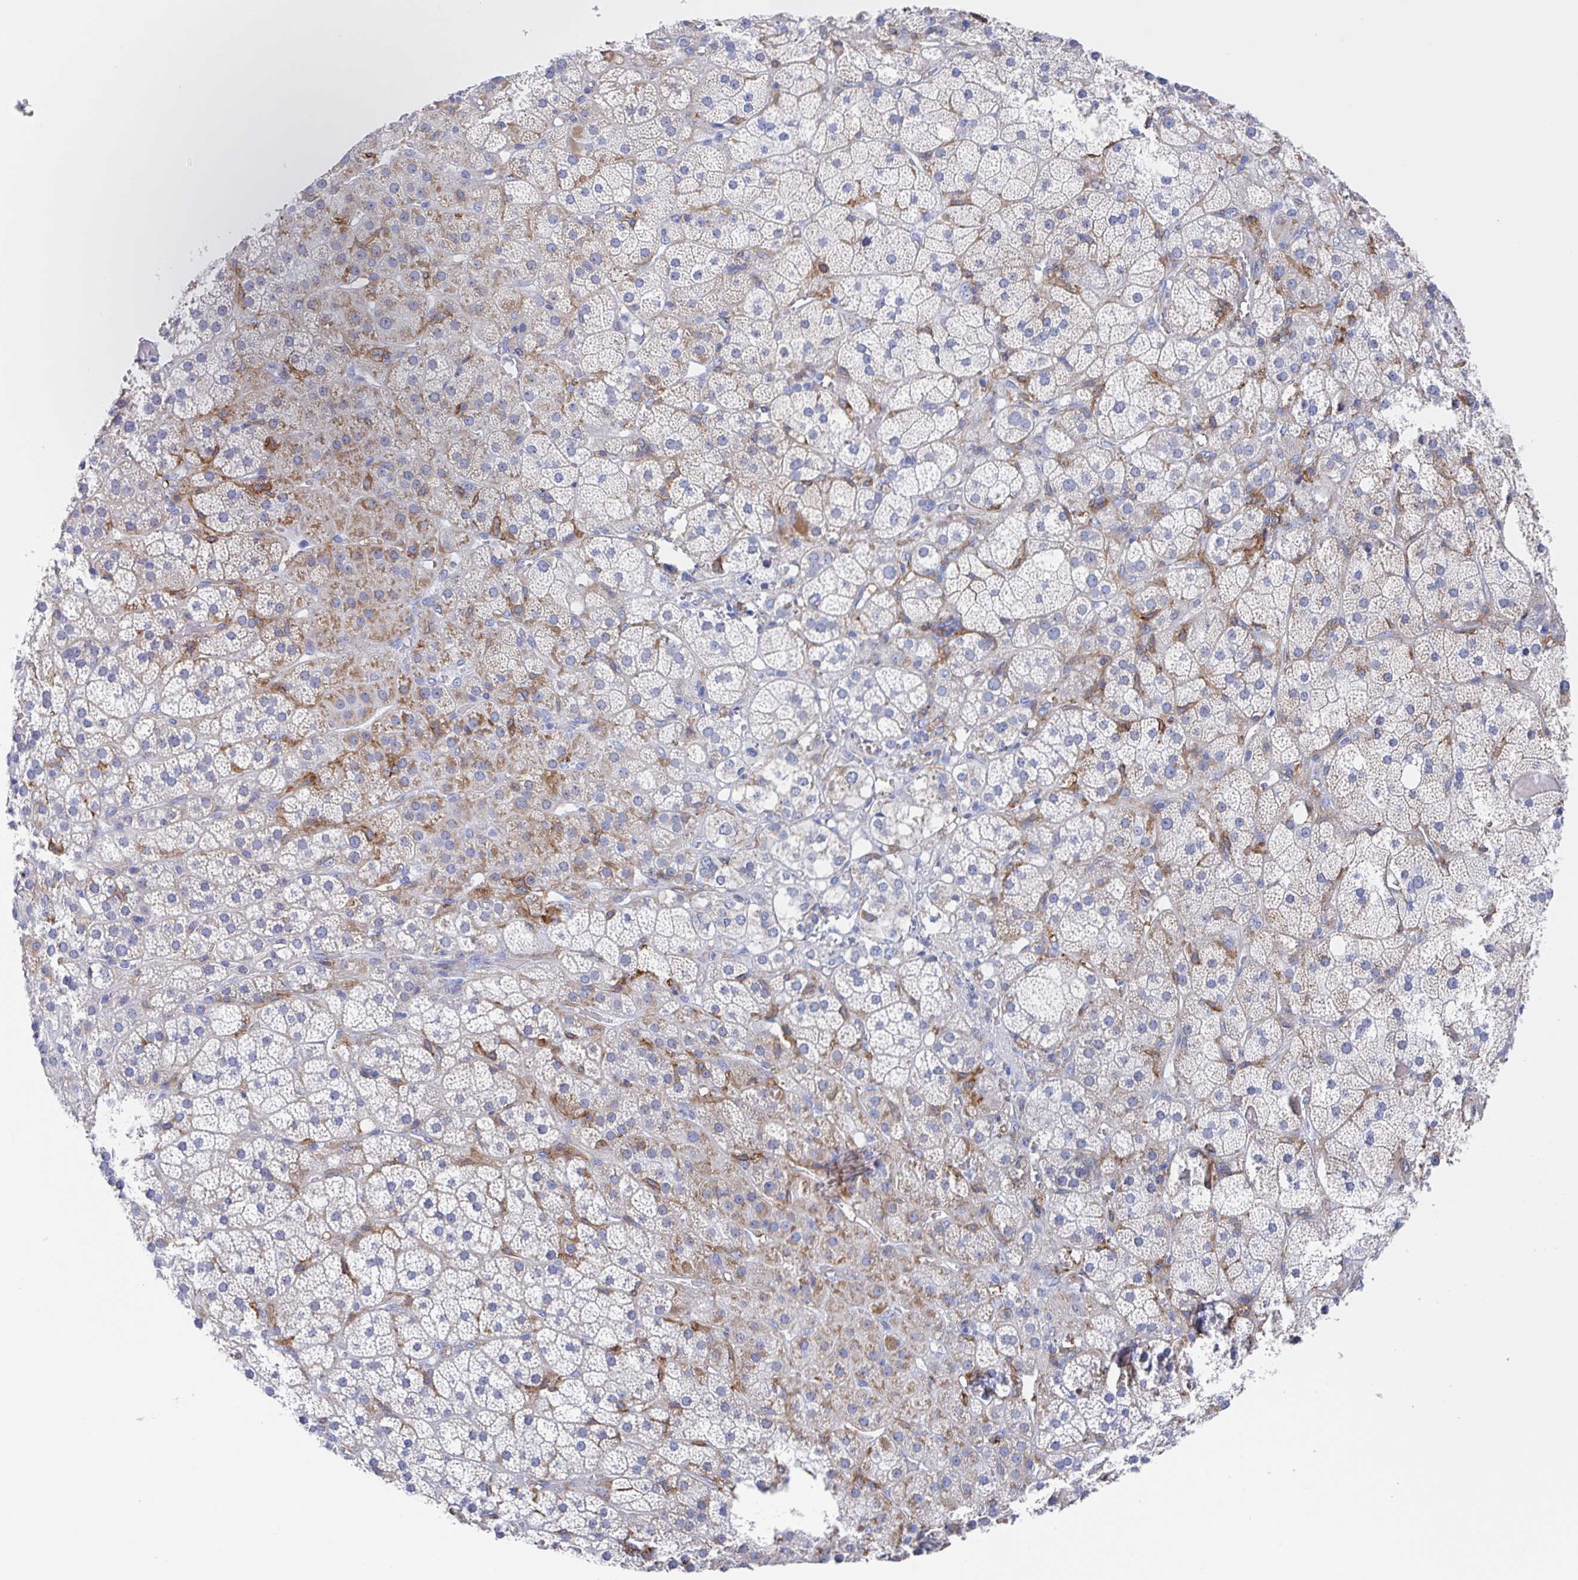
{"staining": {"intensity": "moderate", "quantity": "25%-75%", "location": "cytoplasmic/membranous"}, "tissue": "adrenal gland", "cell_type": "Glandular cells", "image_type": "normal", "snomed": [{"axis": "morphology", "description": "Normal tissue, NOS"}, {"axis": "topography", "description": "Adrenal gland"}], "caption": "Protein expression analysis of benign adrenal gland reveals moderate cytoplasmic/membranous staining in approximately 25%-75% of glandular cells.", "gene": "FCGR3A", "patient": {"sex": "male", "age": 57}}